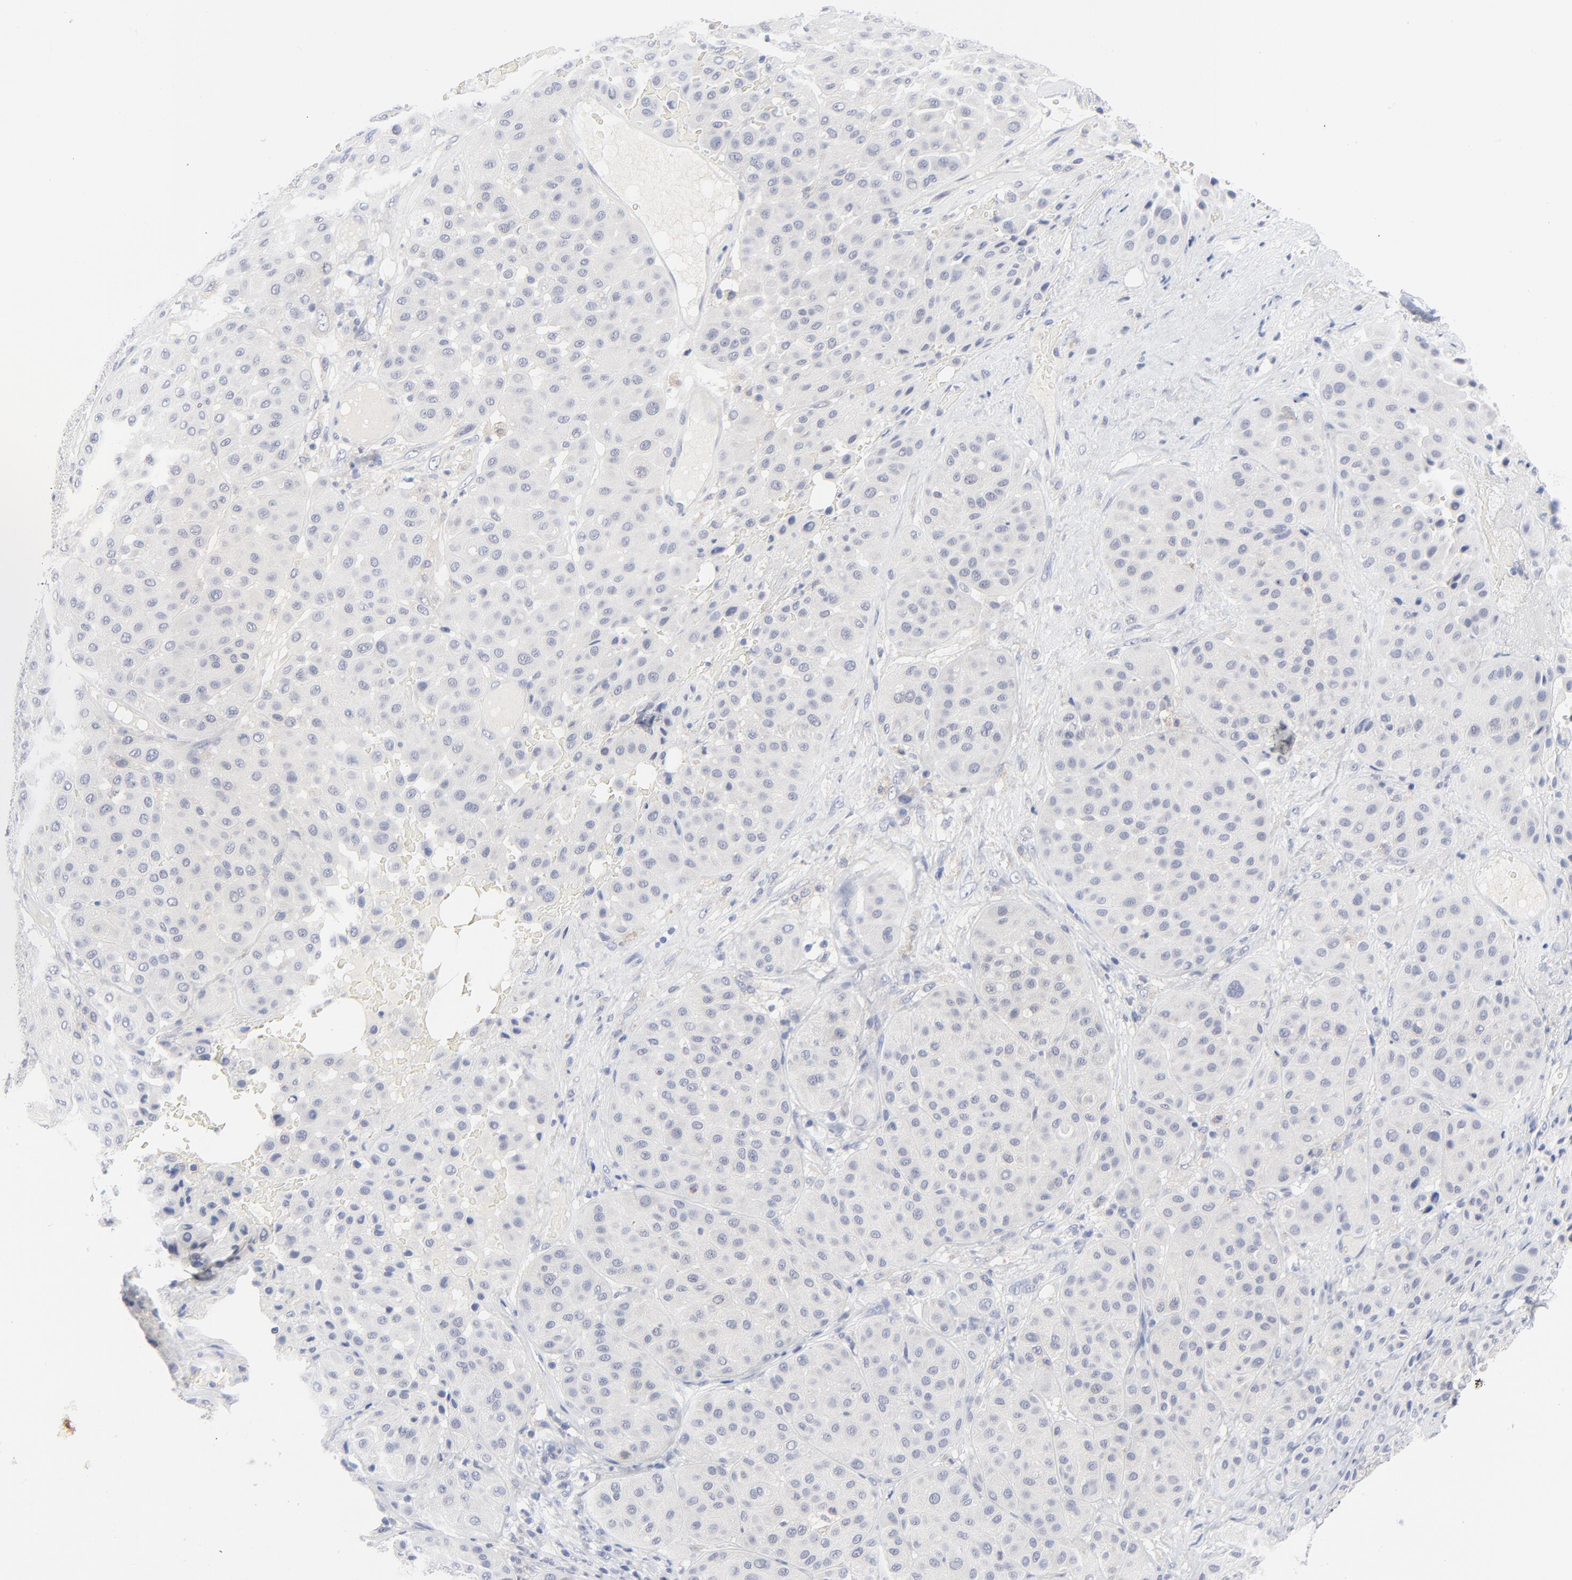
{"staining": {"intensity": "negative", "quantity": "none", "location": "none"}, "tissue": "melanoma", "cell_type": "Tumor cells", "image_type": "cancer", "snomed": [{"axis": "morphology", "description": "Normal tissue, NOS"}, {"axis": "morphology", "description": "Malignant melanoma, Metastatic site"}, {"axis": "topography", "description": "Skin"}], "caption": "An image of human melanoma is negative for staining in tumor cells.", "gene": "CLEC4G", "patient": {"sex": "male", "age": 41}}